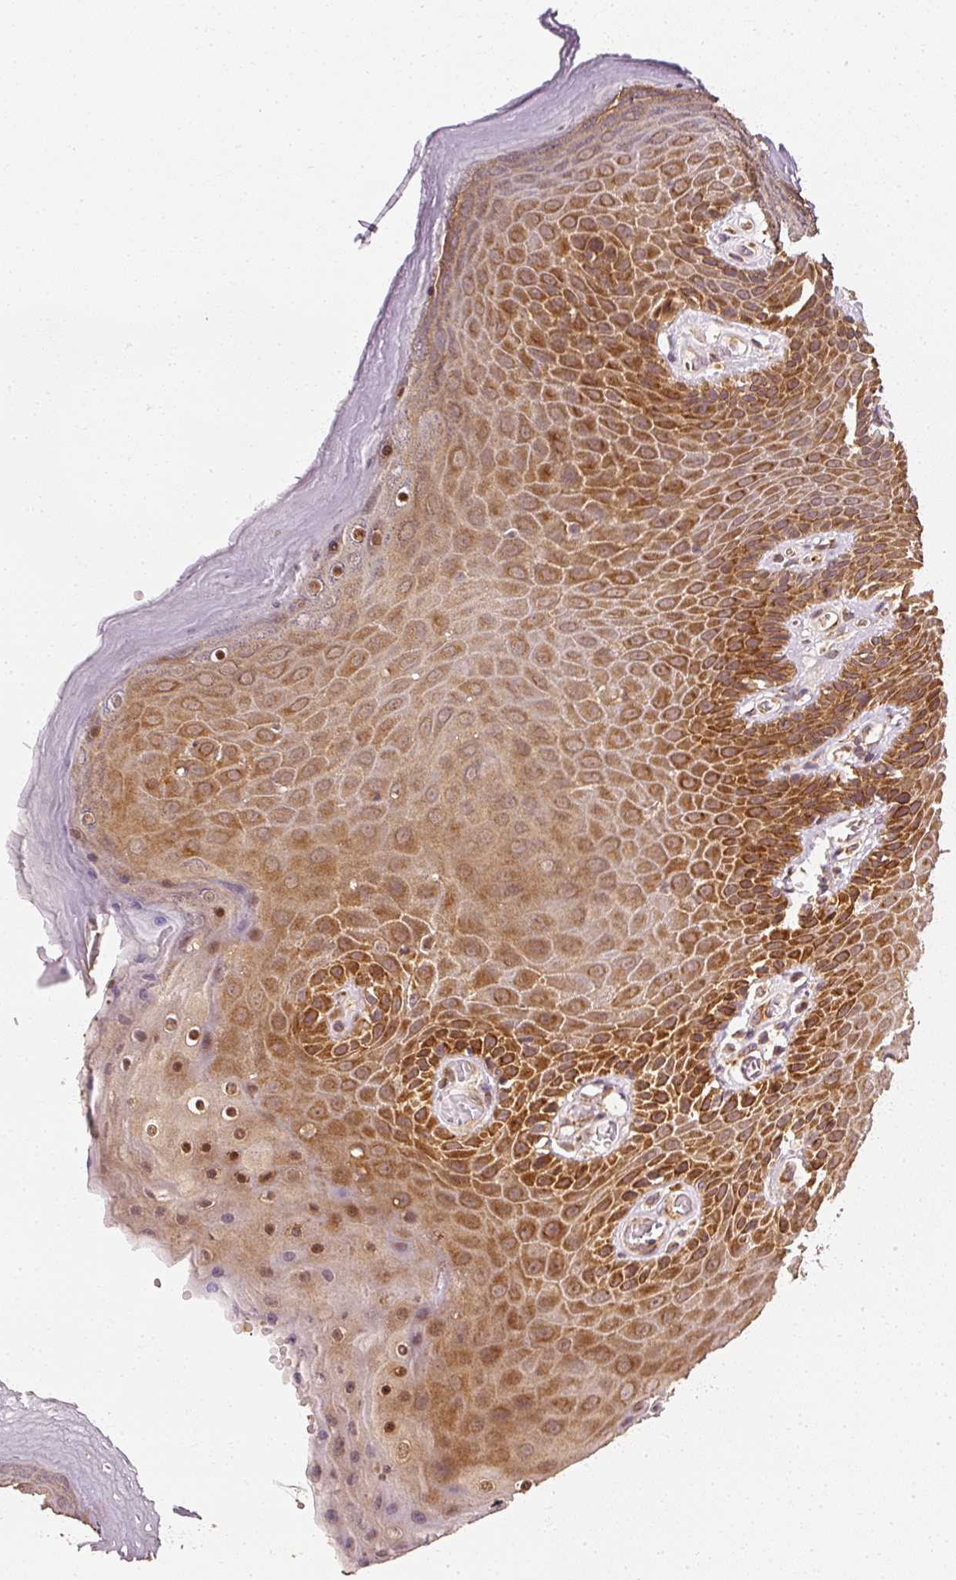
{"staining": {"intensity": "strong", "quantity": ">75%", "location": "cytoplasmic/membranous"}, "tissue": "skin", "cell_type": "Epidermal cells", "image_type": "normal", "snomed": [{"axis": "morphology", "description": "Normal tissue, NOS"}, {"axis": "topography", "description": "Anal"}, {"axis": "topography", "description": "Peripheral nerve tissue"}], "caption": "A histopathology image of skin stained for a protein demonstrates strong cytoplasmic/membranous brown staining in epidermal cells. The protein is stained brown, and the nuclei are stained in blue (DAB IHC with brightfield microscopy, high magnification).", "gene": "EEF1A1", "patient": {"sex": "male", "age": 53}}